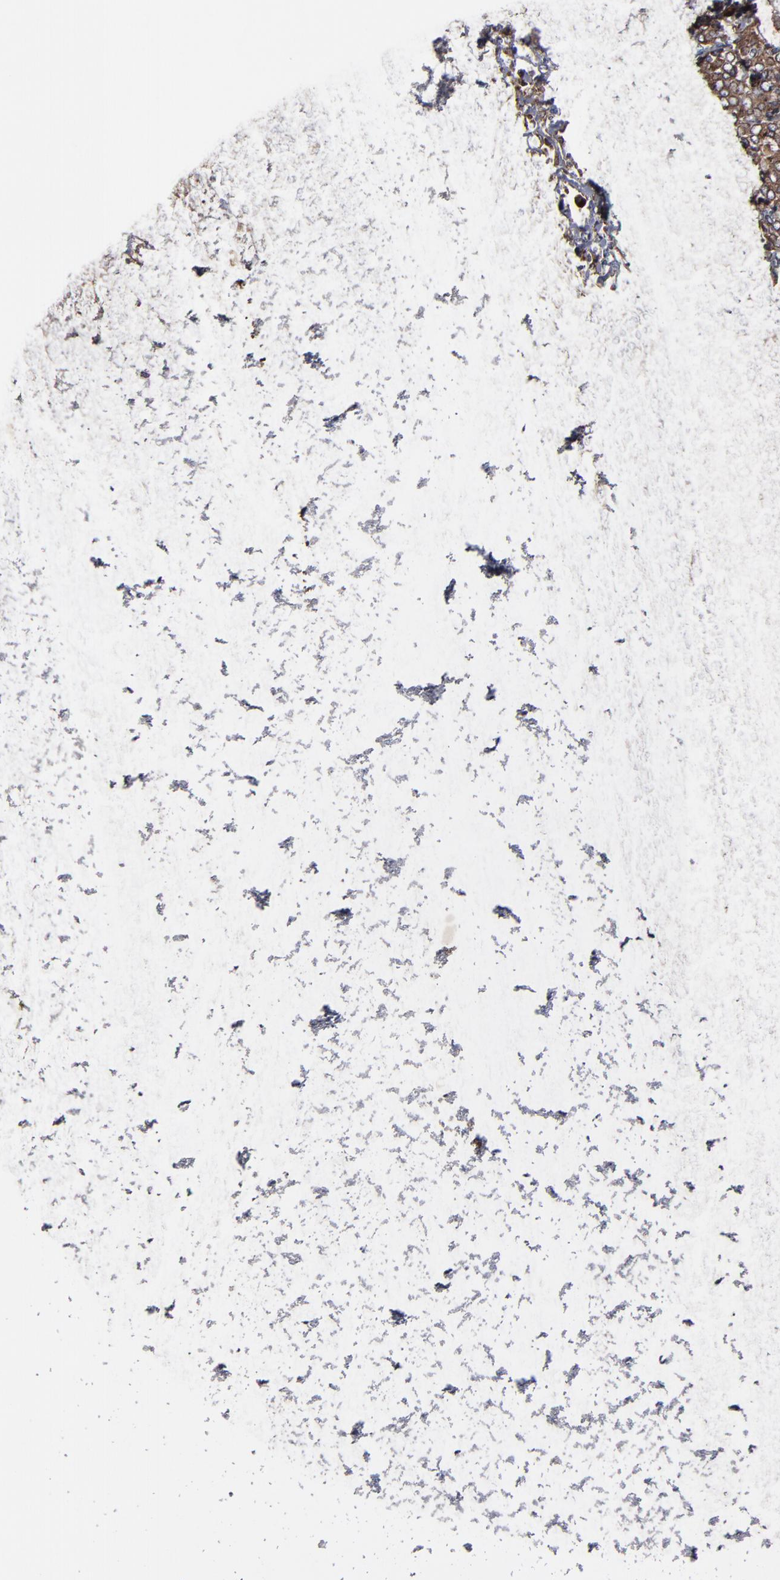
{"staining": {"intensity": "strong", "quantity": ">75%", "location": "cytoplasmic/membranous"}, "tissue": "cervical cancer", "cell_type": "Tumor cells", "image_type": "cancer", "snomed": [{"axis": "morphology", "description": "Squamous cell carcinoma, NOS"}, {"axis": "topography", "description": "Cervix"}], "caption": "Immunohistochemical staining of human squamous cell carcinoma (cervical) demonstrates high levels of strong cytoplasmic/membranous staining in about >75% of tumor cells. (brown staining indicates protein expression, while blue staining denotes nuclei).", "gene": "CNIH1", "patient": {"sex": "female", "age": 40}}